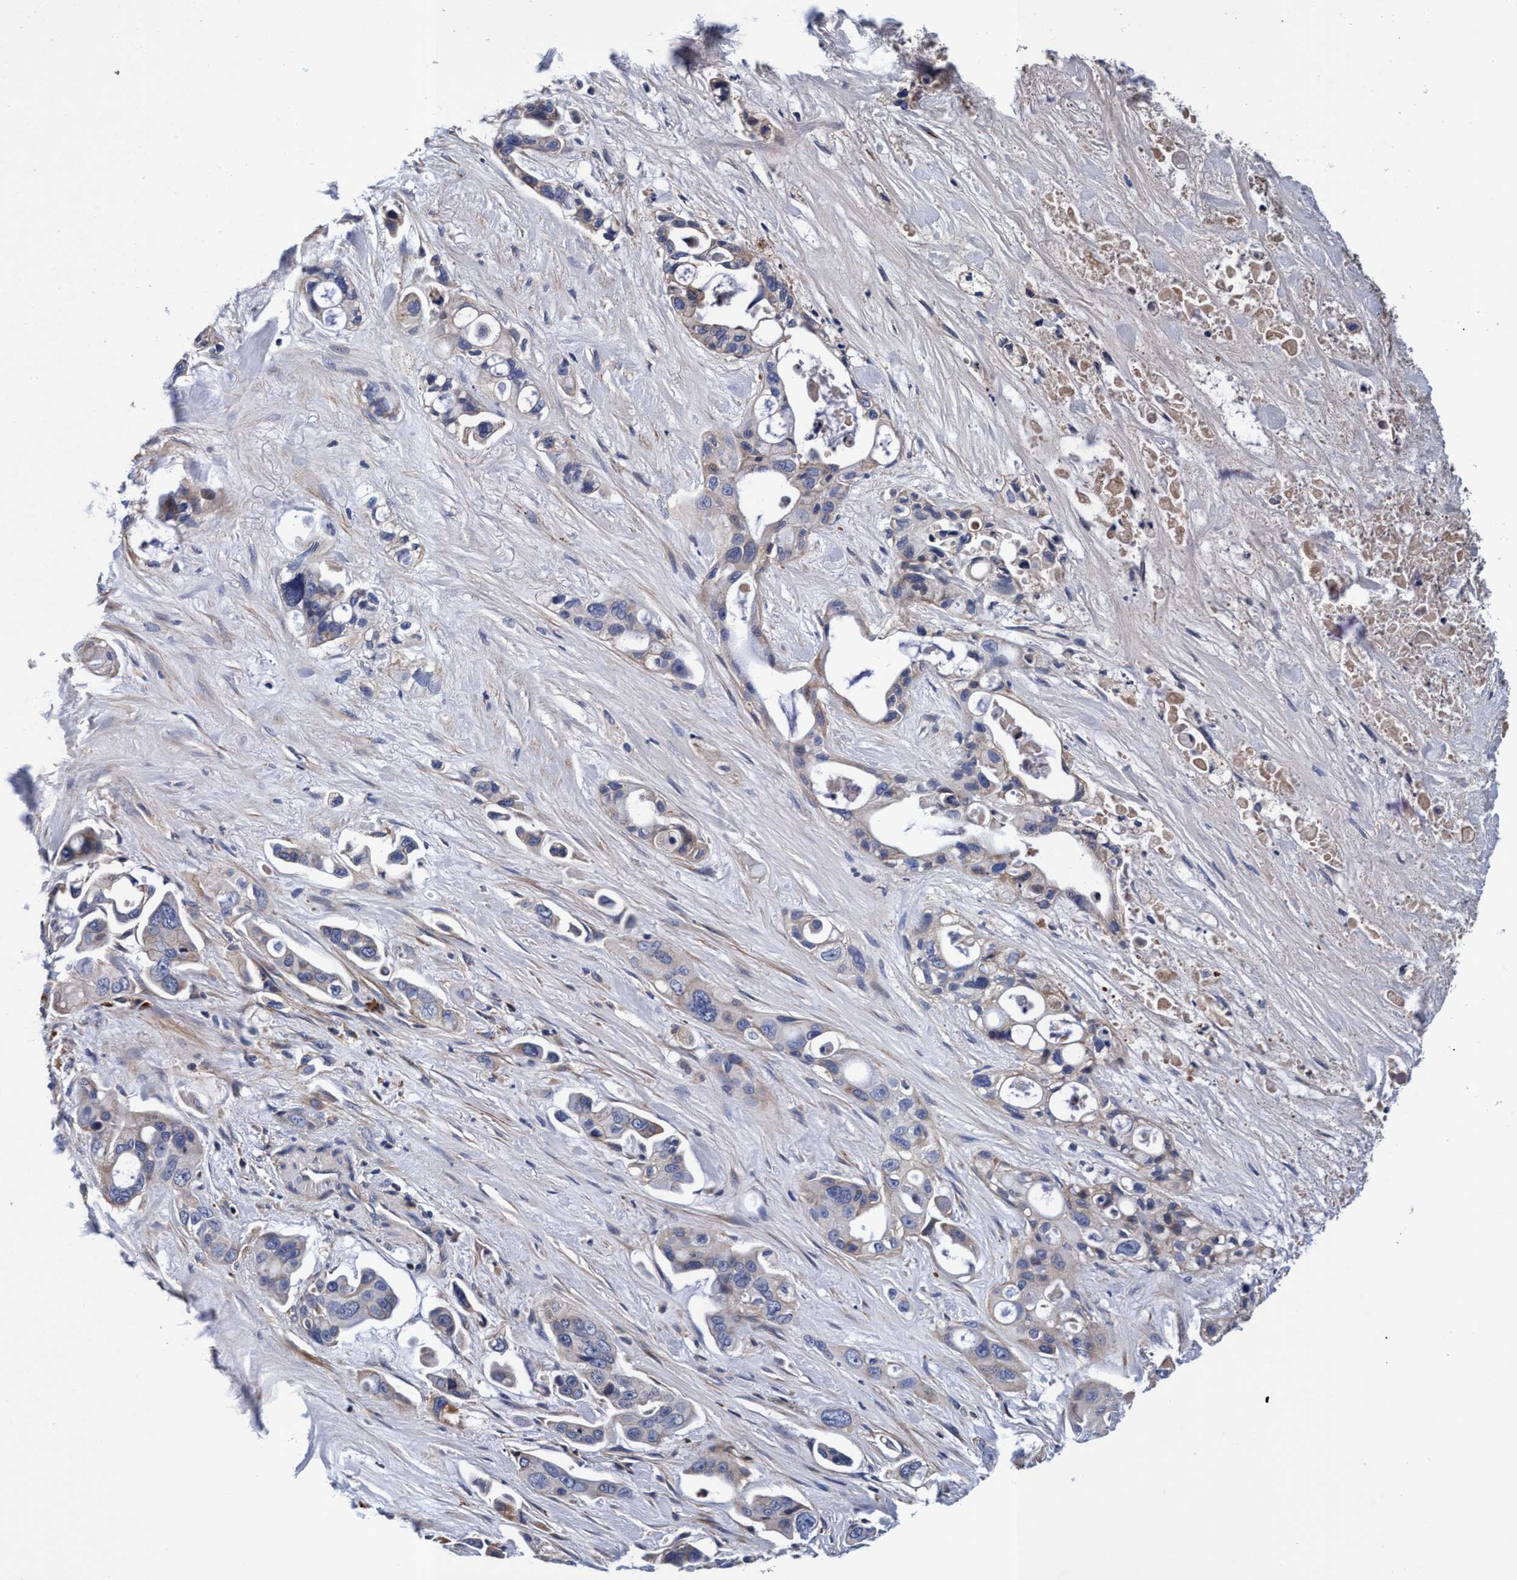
{"staining": {"intensity": "weak", "quantity": "<25%", "location": "cytoplasmic/membranous"}, "tissue": "pancreatic cancer", "cell_type": "Tumor cells", "image_type": "cancer", "snomed": [{"axis": "morphology", "description": "Adenocarcinoma, NOS"}, {"axis": "topography", "description": "Pancreas"}], "caption": "This is an immunohistochemistry histopathology image of human adenocarcinoma (pancreatic). There is no staining in tumor cells.", "gene": "RNF208", "patient": {"sex": "male", "age": 53}}